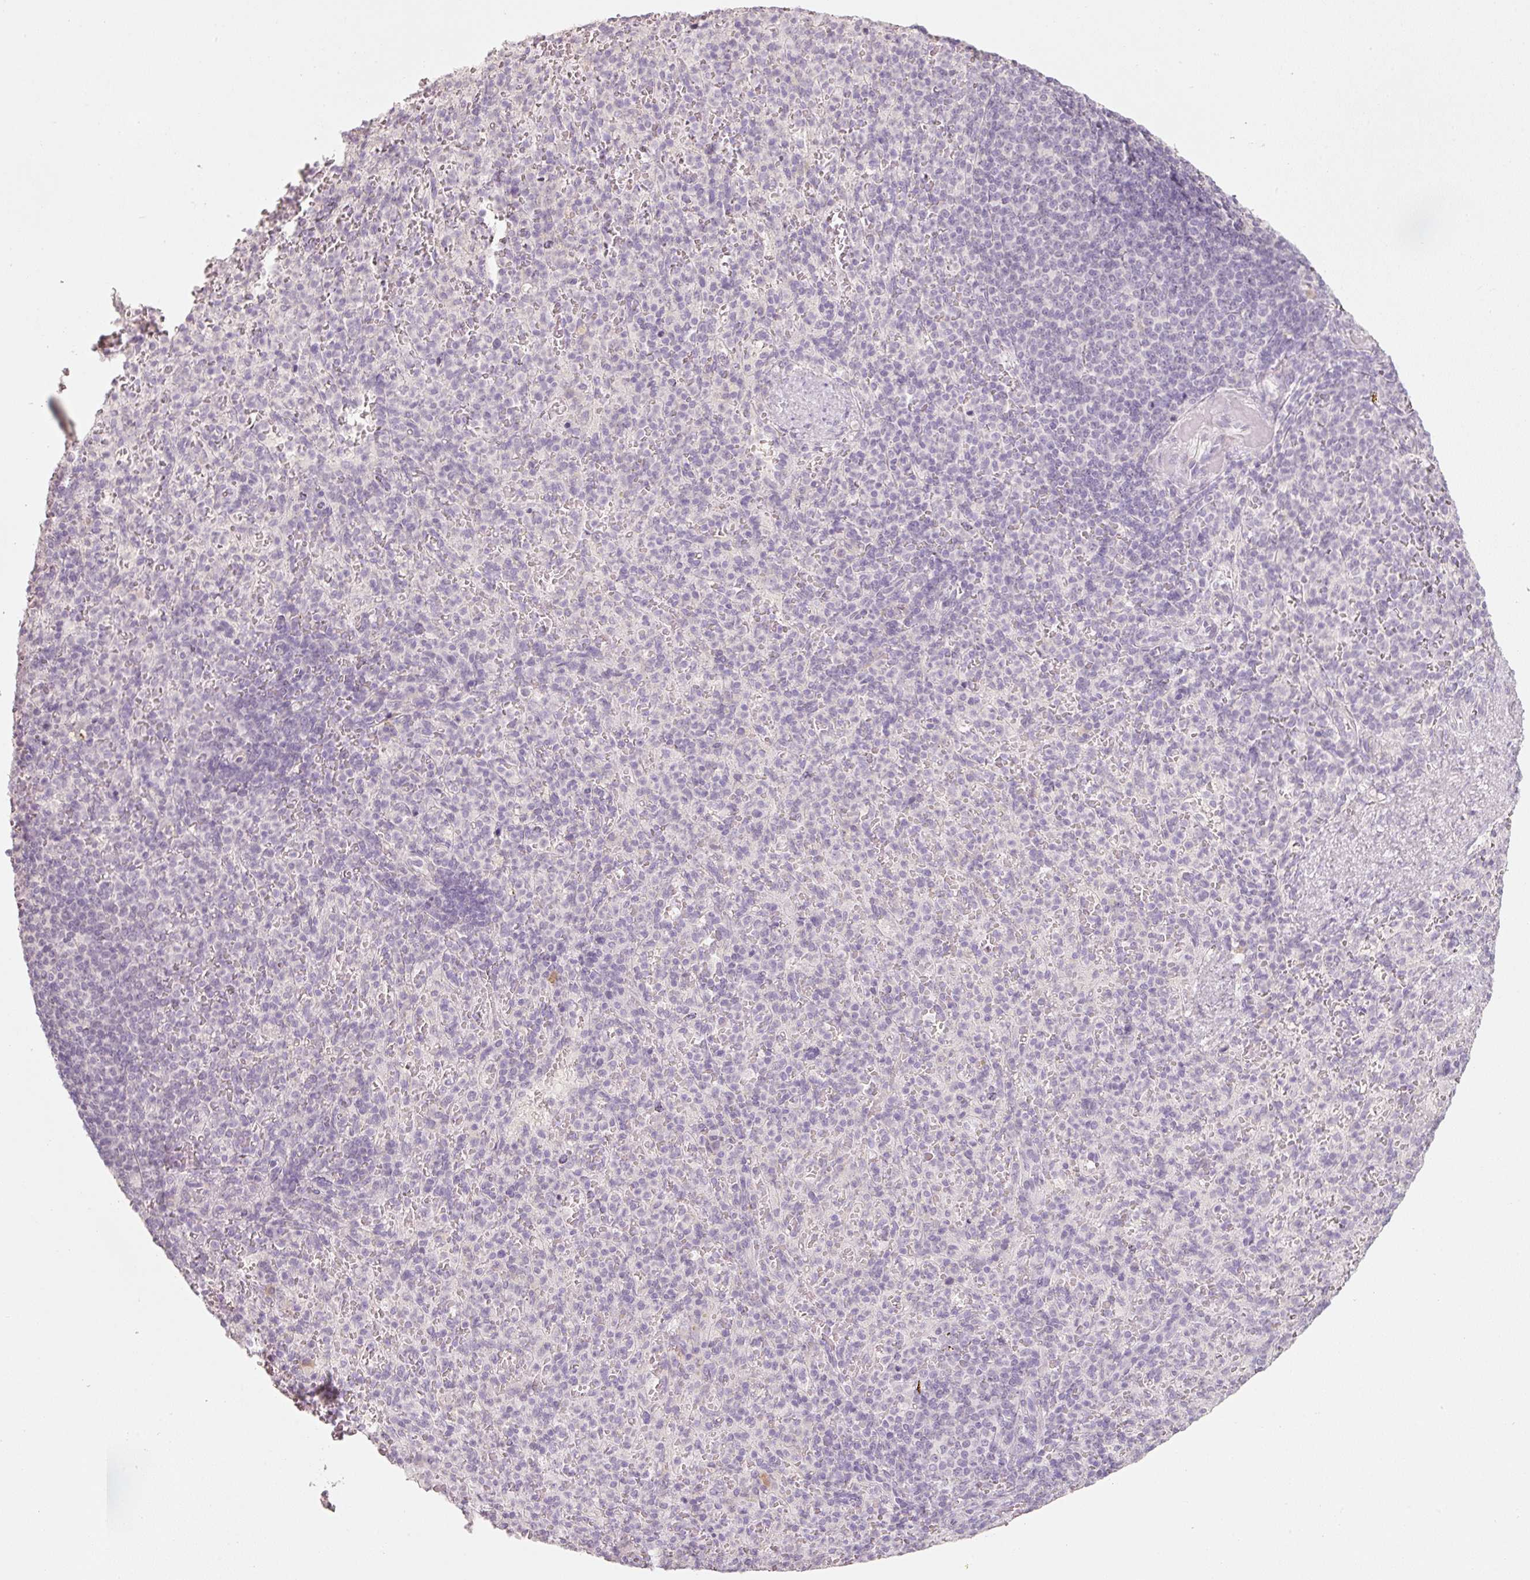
{"staining": {"intensity": "negative", "quantity": "none", "location": "none"}, "tissue": "spleen", "cell_type": "Cells in red pulp", "image_type": "normal", "snomed": [{"axis": "morphology", "description": "Normal tissue, NOS"}, {"axis": "topography", "description": "Spleen"}], "caption": "A high-resolution micrograph shows IHC staining of unremarkable spleen, which demonstrates no significant staining in cells in red pulp.", "gene": "STEAP1", "patient": {"sex": "female", "age": 74}}